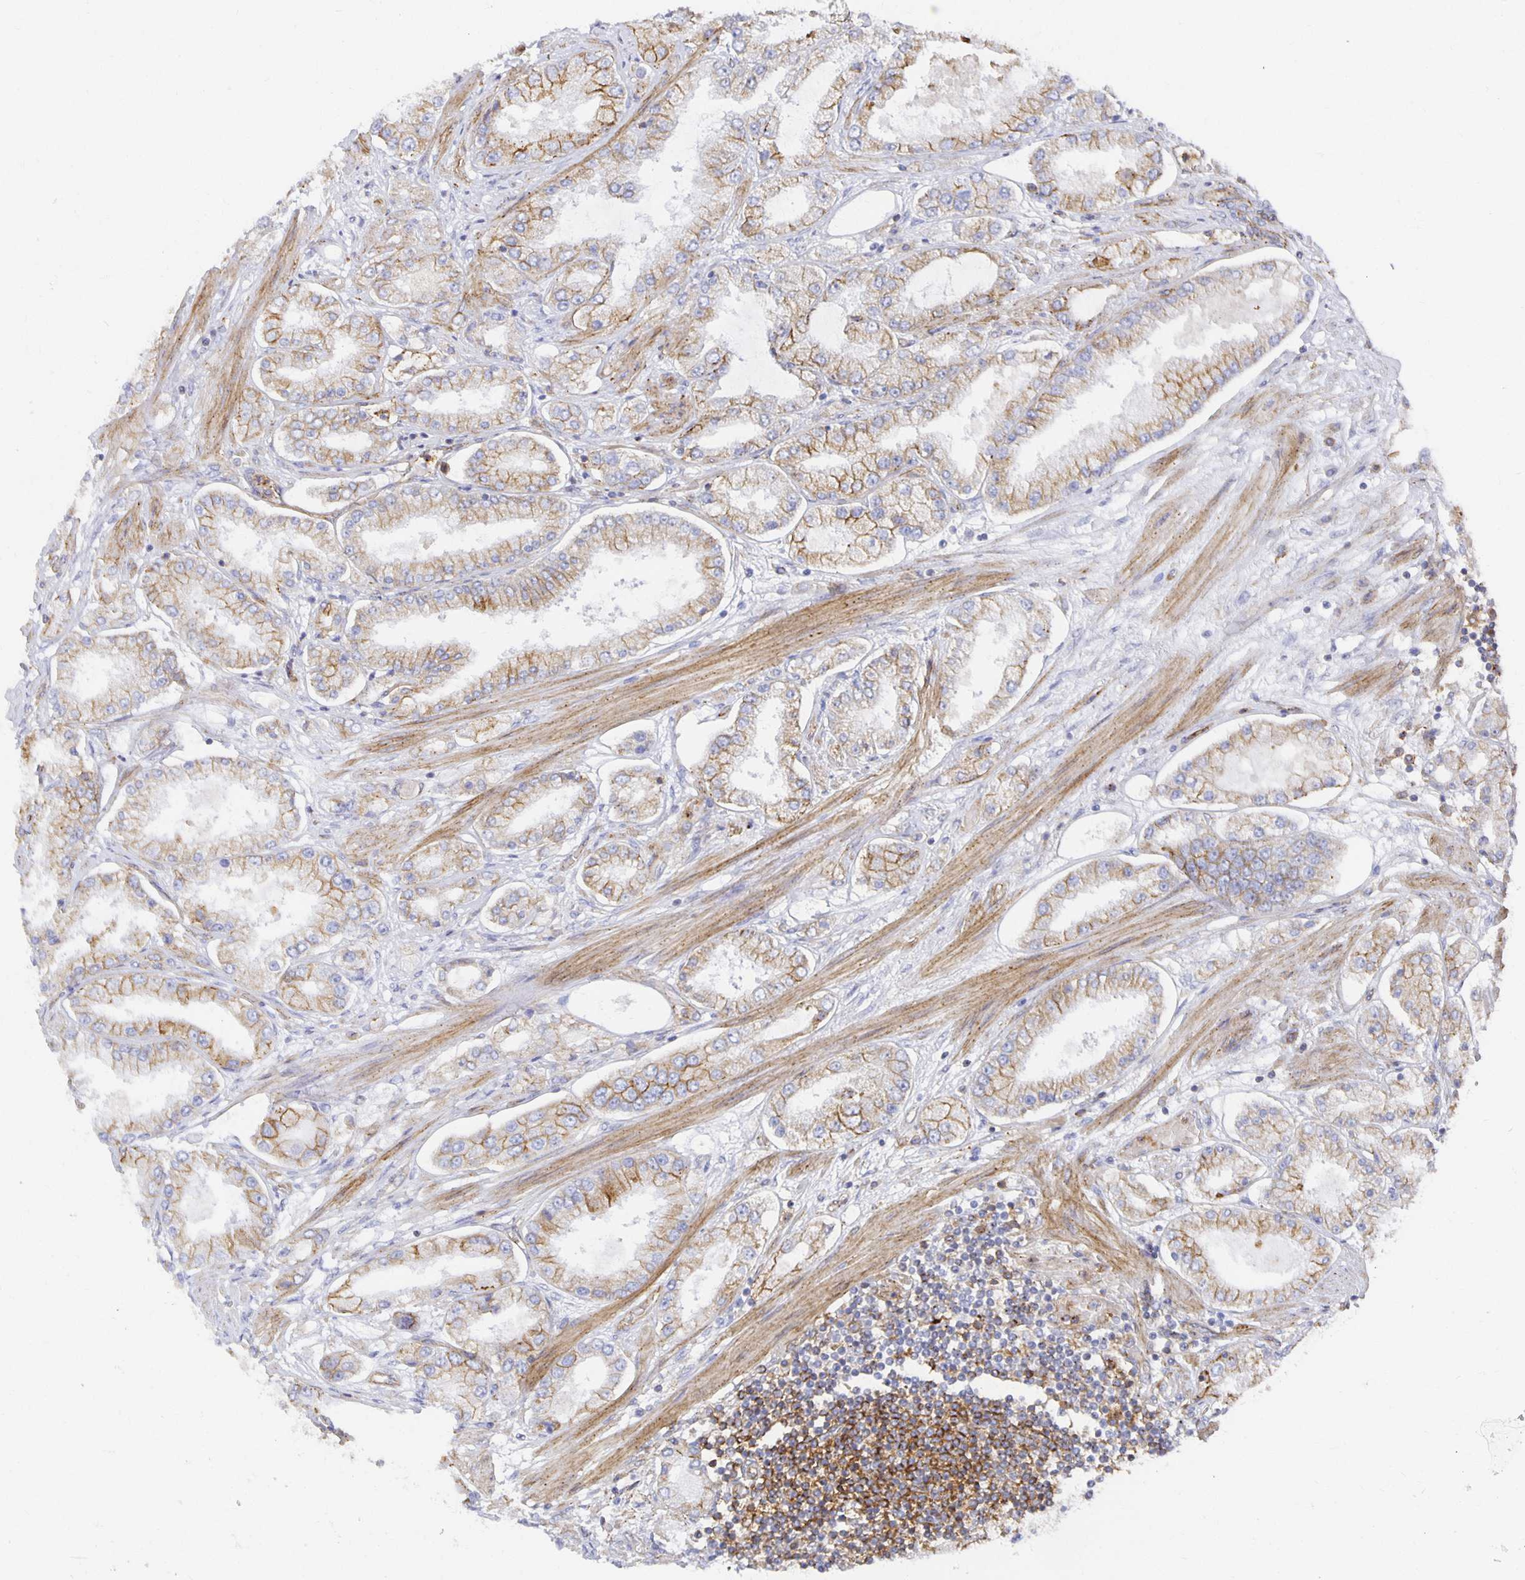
{"staining": {"intensity": "moderate", "quantity": "25%-75%", "location": "cytoplasmic/membranous"}, "tissue": "prostate cancer", "cell_type": "Tumor cells", "image_type": "cancer", "snomed": [{"axis": "morphology", "description": "Adenocarcinoma, High grade"}, {"axis": "topography", "description": "Prostate"}], "caption": "Immunohistochemistry of human prostate cancer (adenocarcinoma (high-grade)) demonstrates medium levels of moderate cytoplasmic/membranous staining in approximately 25%-75% of tumor cells.", "gene": "TAAR1", "patient": {"sex": "male", "age": 69}}